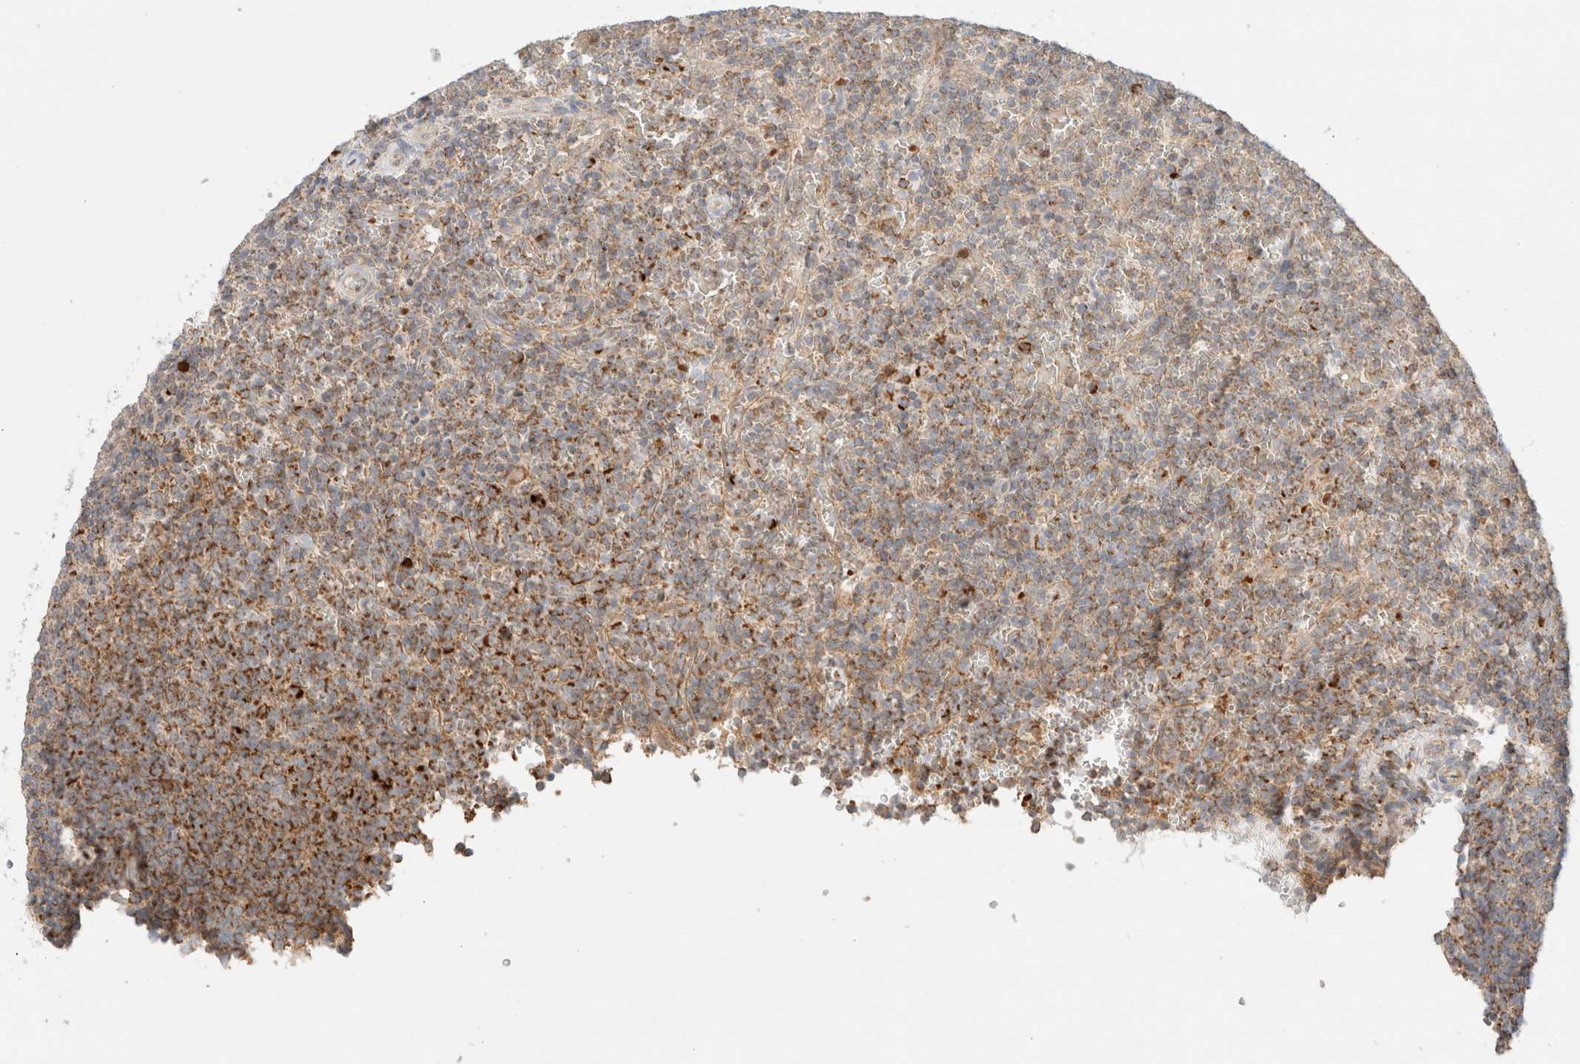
{"staining": {"intensity": "moderate", "quantity": ">75%", "location": "cytoplasmic/membranous"}, "tissue": "lymphoma", "cell_type": "Tumor cells", "image_type": "cancer", "snomed": [{"axis": "morphology", "description": "Malignant lymphoma, non-Hodgkin's type, Low grade"}, {"axis": "topography", "description": "Spleen"}], "caption": "Low-grade malignant lymphoma, non-Hodgkin's type stained with a protein marker shows moderate staining in tumor cells.", "gene": "MRM3", "patient": {"sex": "female", "age": 77}}